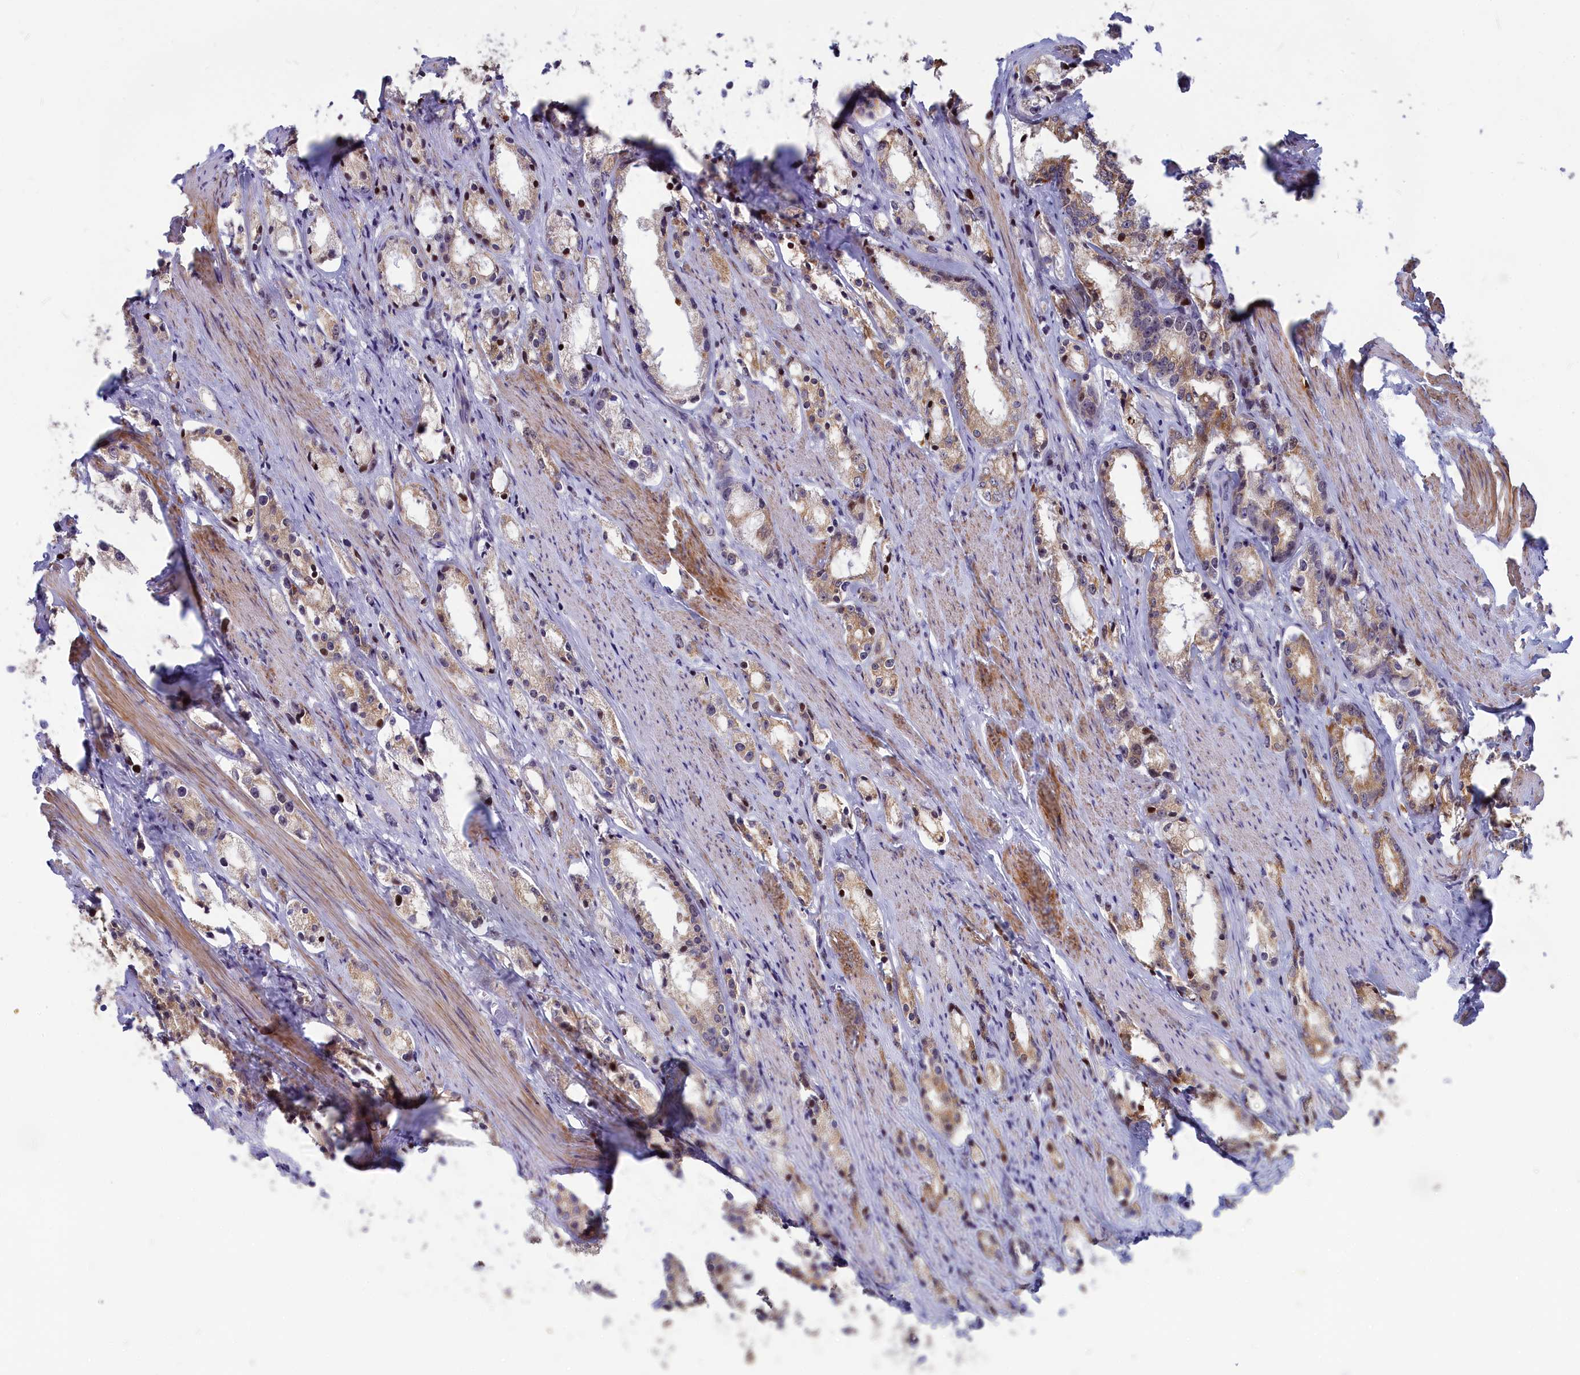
{"staining": {"intensity": "weak", "quantity": "25%-75%", "location": "cytoplasmic/membranous"}, "tissue": "prostate cancer", "cell_type": "Tumor cells", "image_type": "cancer", "snomed": [{"axis": "morphology", "description": "Adenocarcinoma, High grade"}, {"axis": "topography", "description": "Prostate"}], "caption": "The immunohistochemical stain labels weak cytoplasmic/membranous positivity in tumor cells of high-grade adenocarcinoma (prostate) tissue.", "gene": "ANKRD34B", "patient": {"sex": "male", "age": 66}}